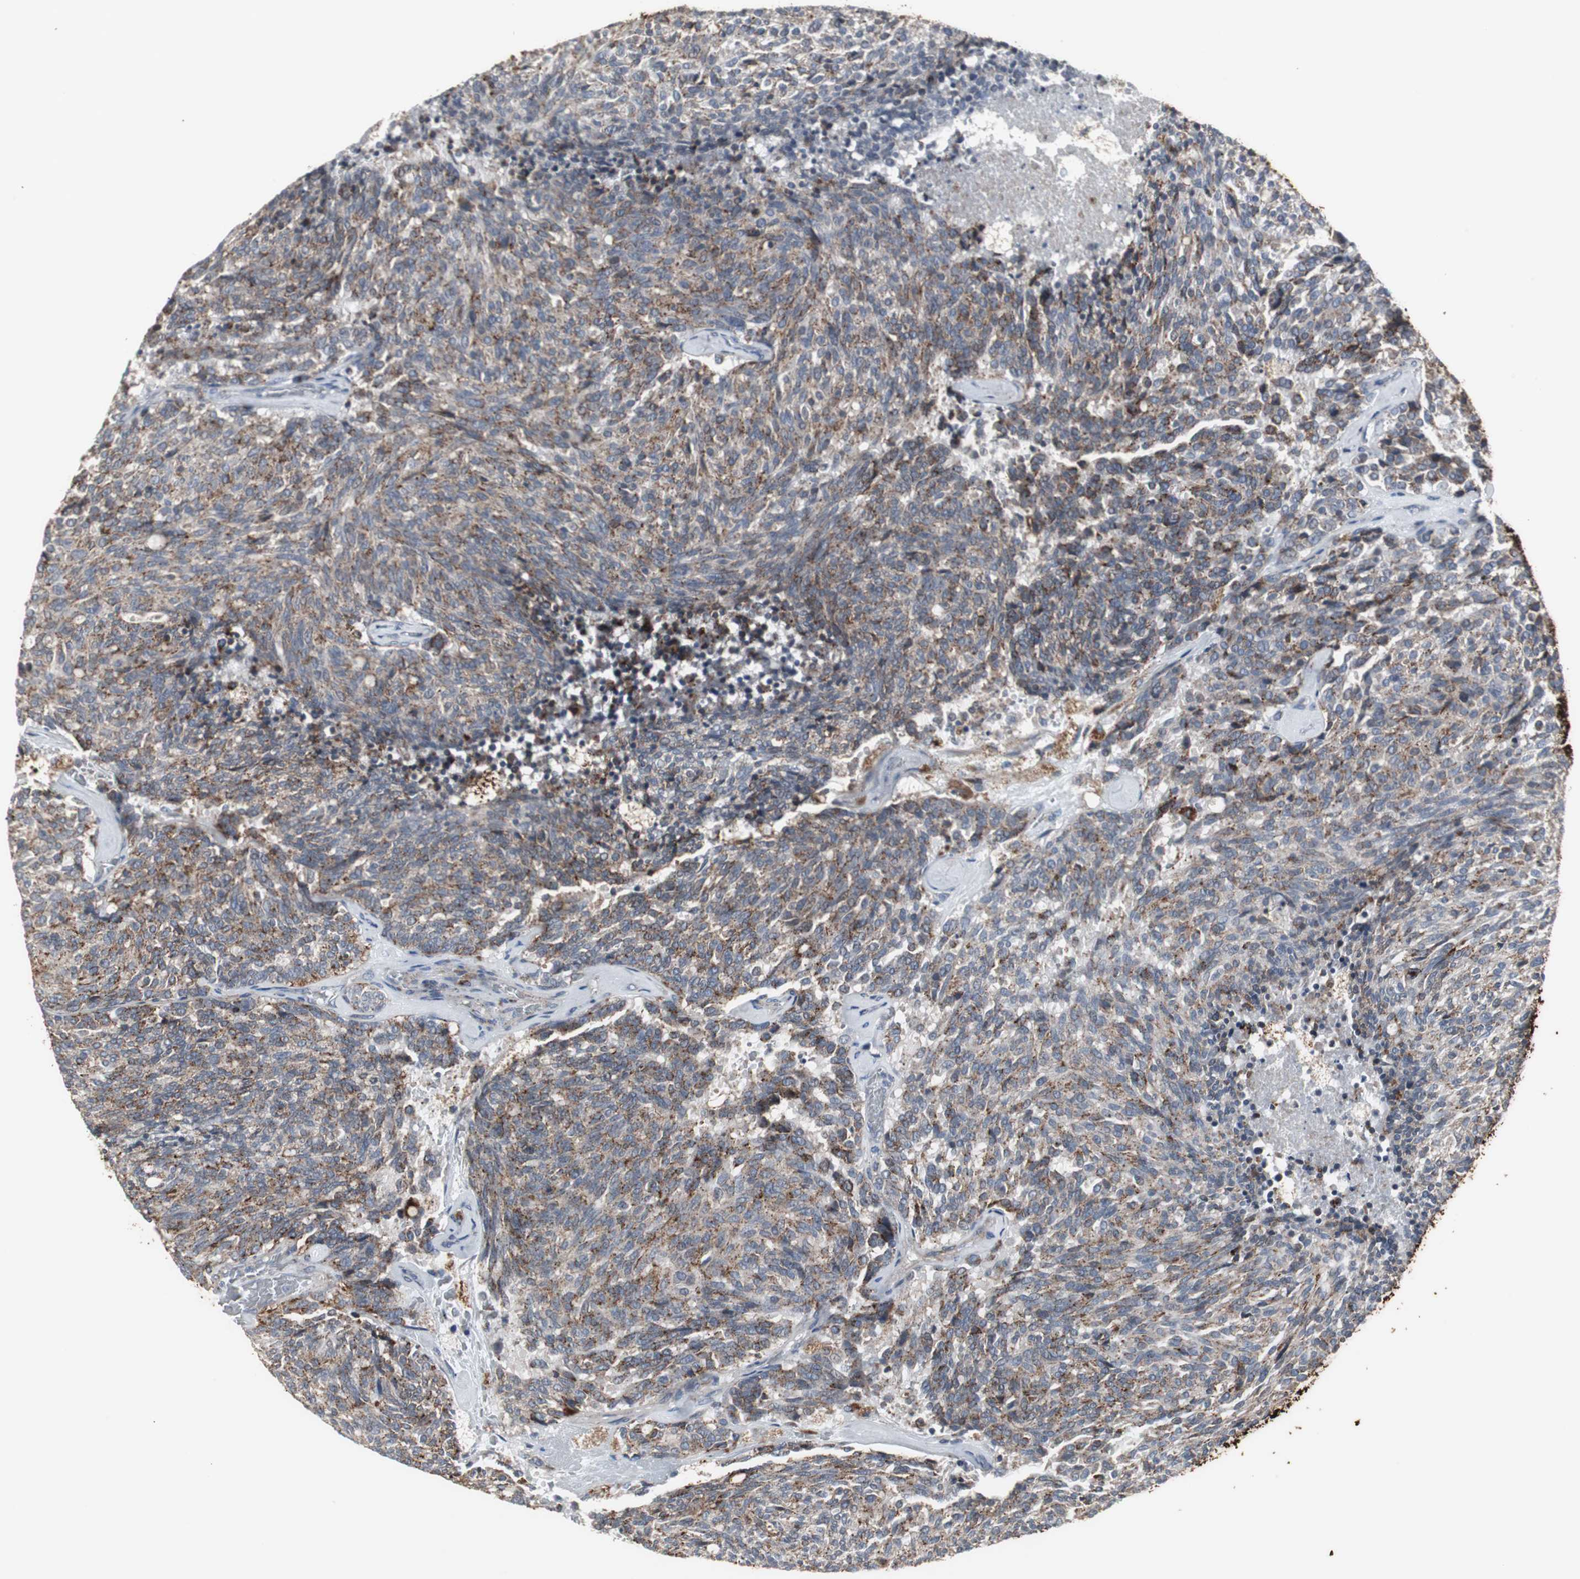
{"staining": {"intensity": "strong", "quantity": ">75%", "location": "cytoplasmic/membranous"}, "tissue": "carcinoid", "cell_type": "Tumor cells", "image_type": "cancer", "snomed": [{"axis": "morphology", "description": "Carcinoid, malignant, NOS"}, {"axis": "topography", "description": "Pancreas"}], "caption": "A histopathology image showing strong cytoplasmic/membranous expression in approximately >75% of tumor cells in carcinoid, as visualized by brown immunohistochemical staining.", "gene": "GBA1", "patient": {"sex": "female", "age": 54}}